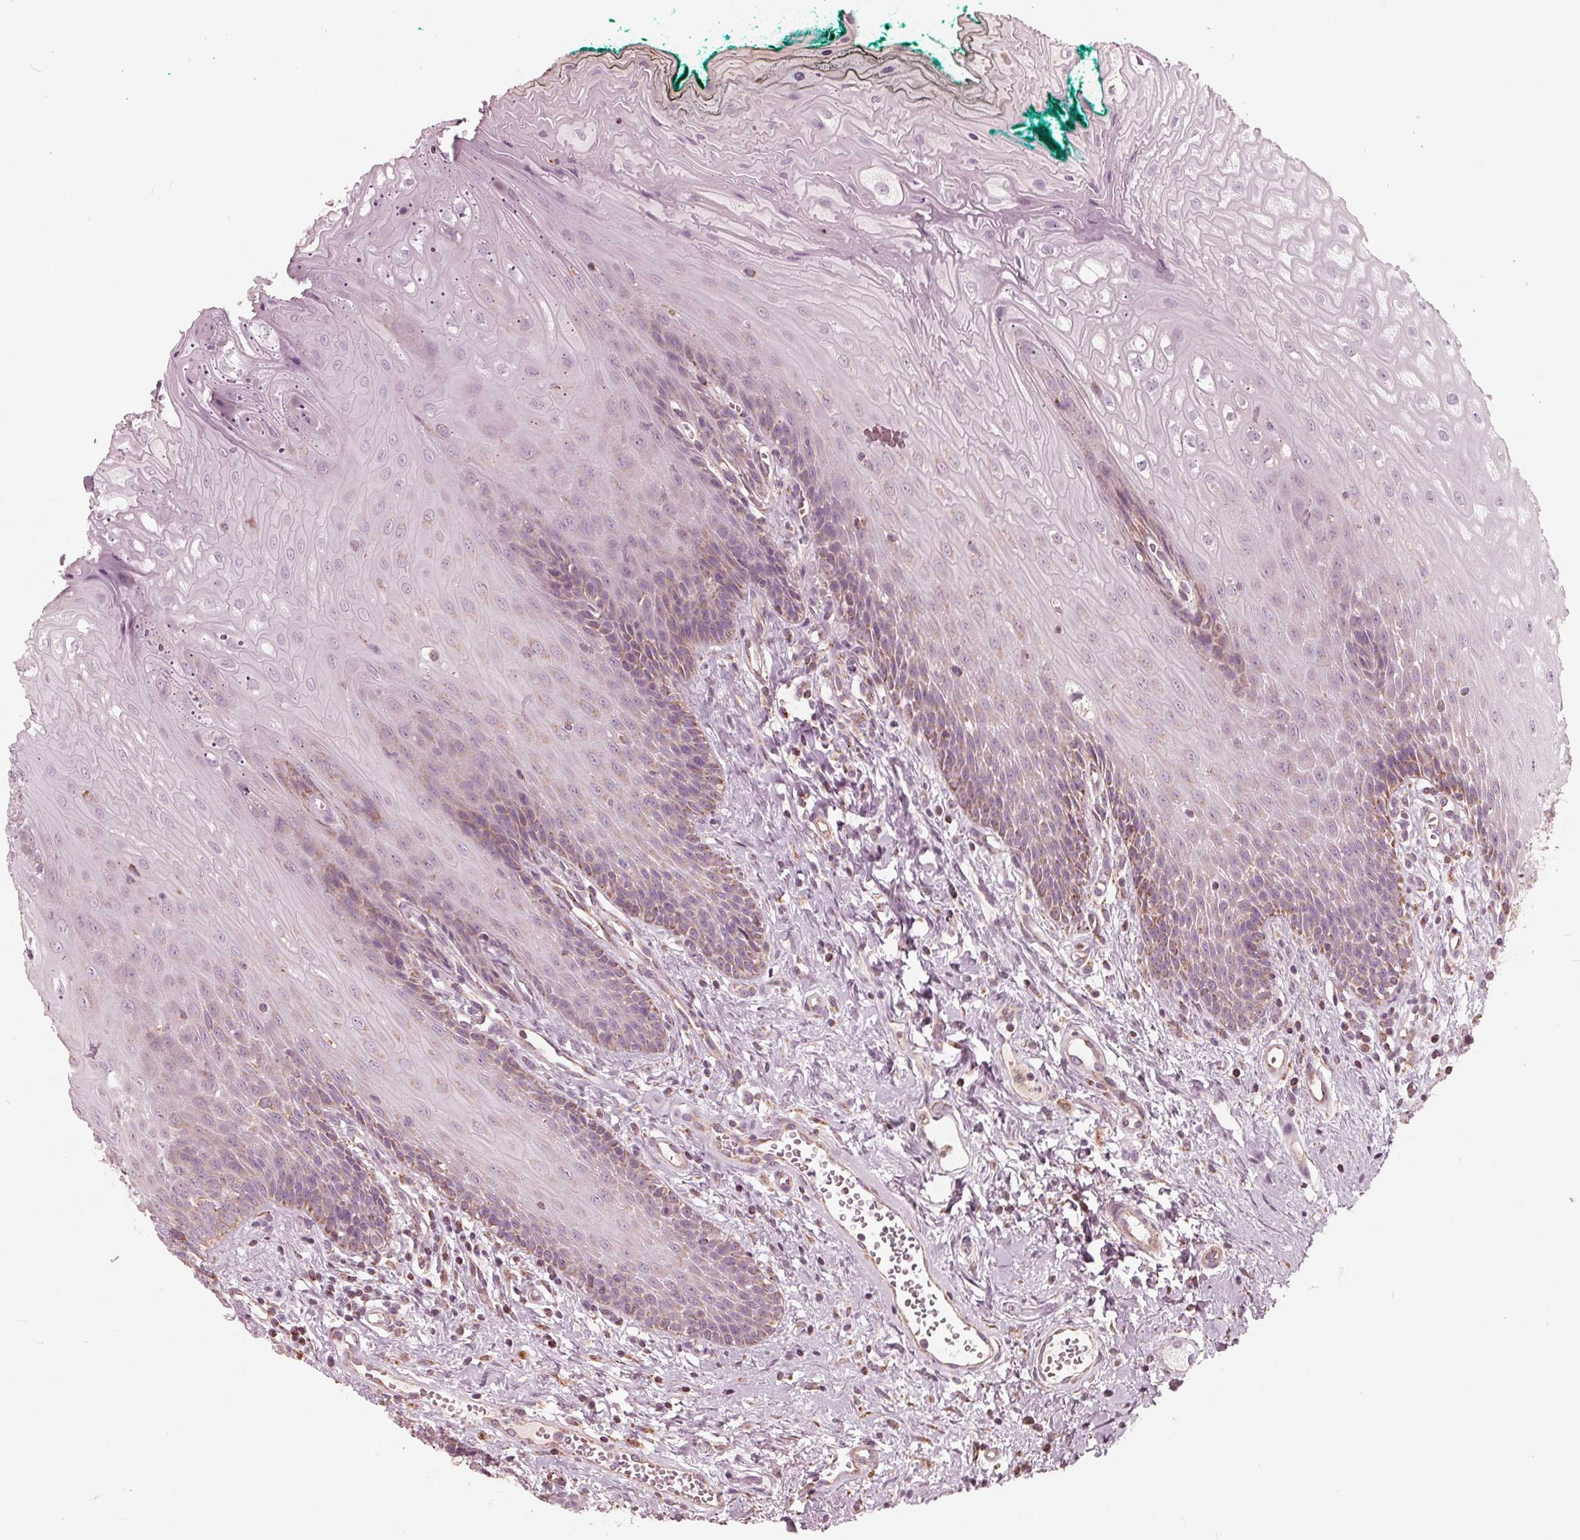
{"staining": {"intensity": "moderate", "quantity": "<25%", "location": "cytoplasmic/membranous"}, "tissue": "oral mucosa", "cell_type": "Squamous epithelial cells", "image_type": "normal", "snomed": [{"axis": "morphology", "description": "Normal tissue, NOS"}, {"axis": "topography", "description": "Oral tissue"}], "caption": "Immunohistochemical staining of normal oral mucosa displays <25% levels of moderate cytoplasmic/membranous protein staining in approximately <25% of squamous epithelial cells. (IHC, brightfield microscopy, high magnification).", "gene": "DCAF4L2", "patient": {"sex": "female", "age": 68}}